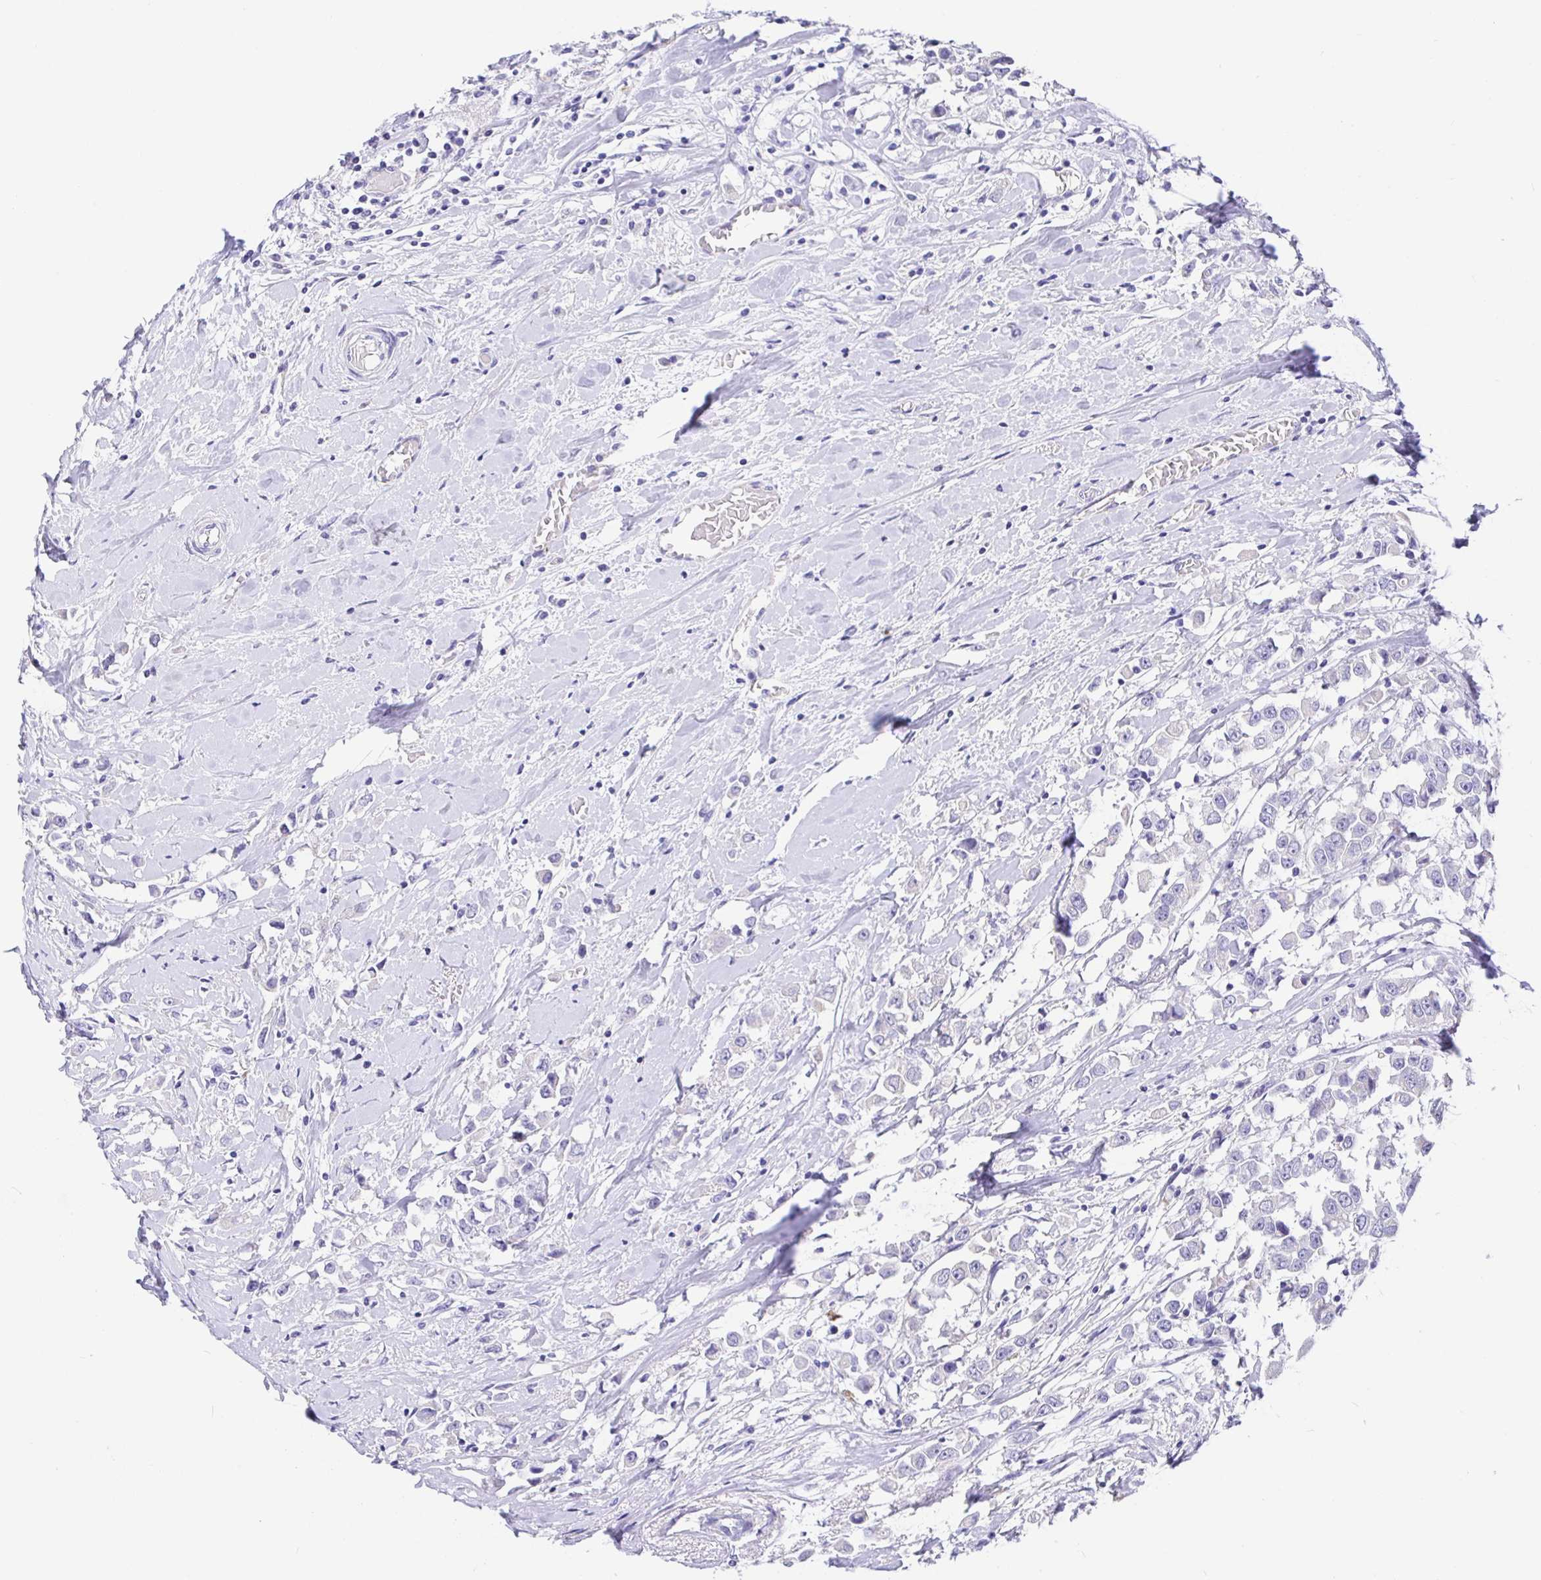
{"staining": {"intensity": "negative", "quantity": "none", "location": "none"}, "tissue": "breast cancer", "cell_type": "Tumor cells", "image_type": "cancer", "snomed": [{"axis": "morphology", "description": "Duct carcinoma"}, {"axis": "topography", "description": "Breast"}], "caption": "A high-resolution image shows immunohistochemistry (IHC) staining of breast cancer (infiltrating ductal carcinoma), which reveals no significant staining in tumor cells. The staining was performed using DAB (3,3'-diaminobenzidine) to visualize the protein expression in brown, while the nuclei were stained in blue with hematoxylin (Magnification: 20x).", "gene": "MAOA", "patient": {"sex": "female", "age": 61}}